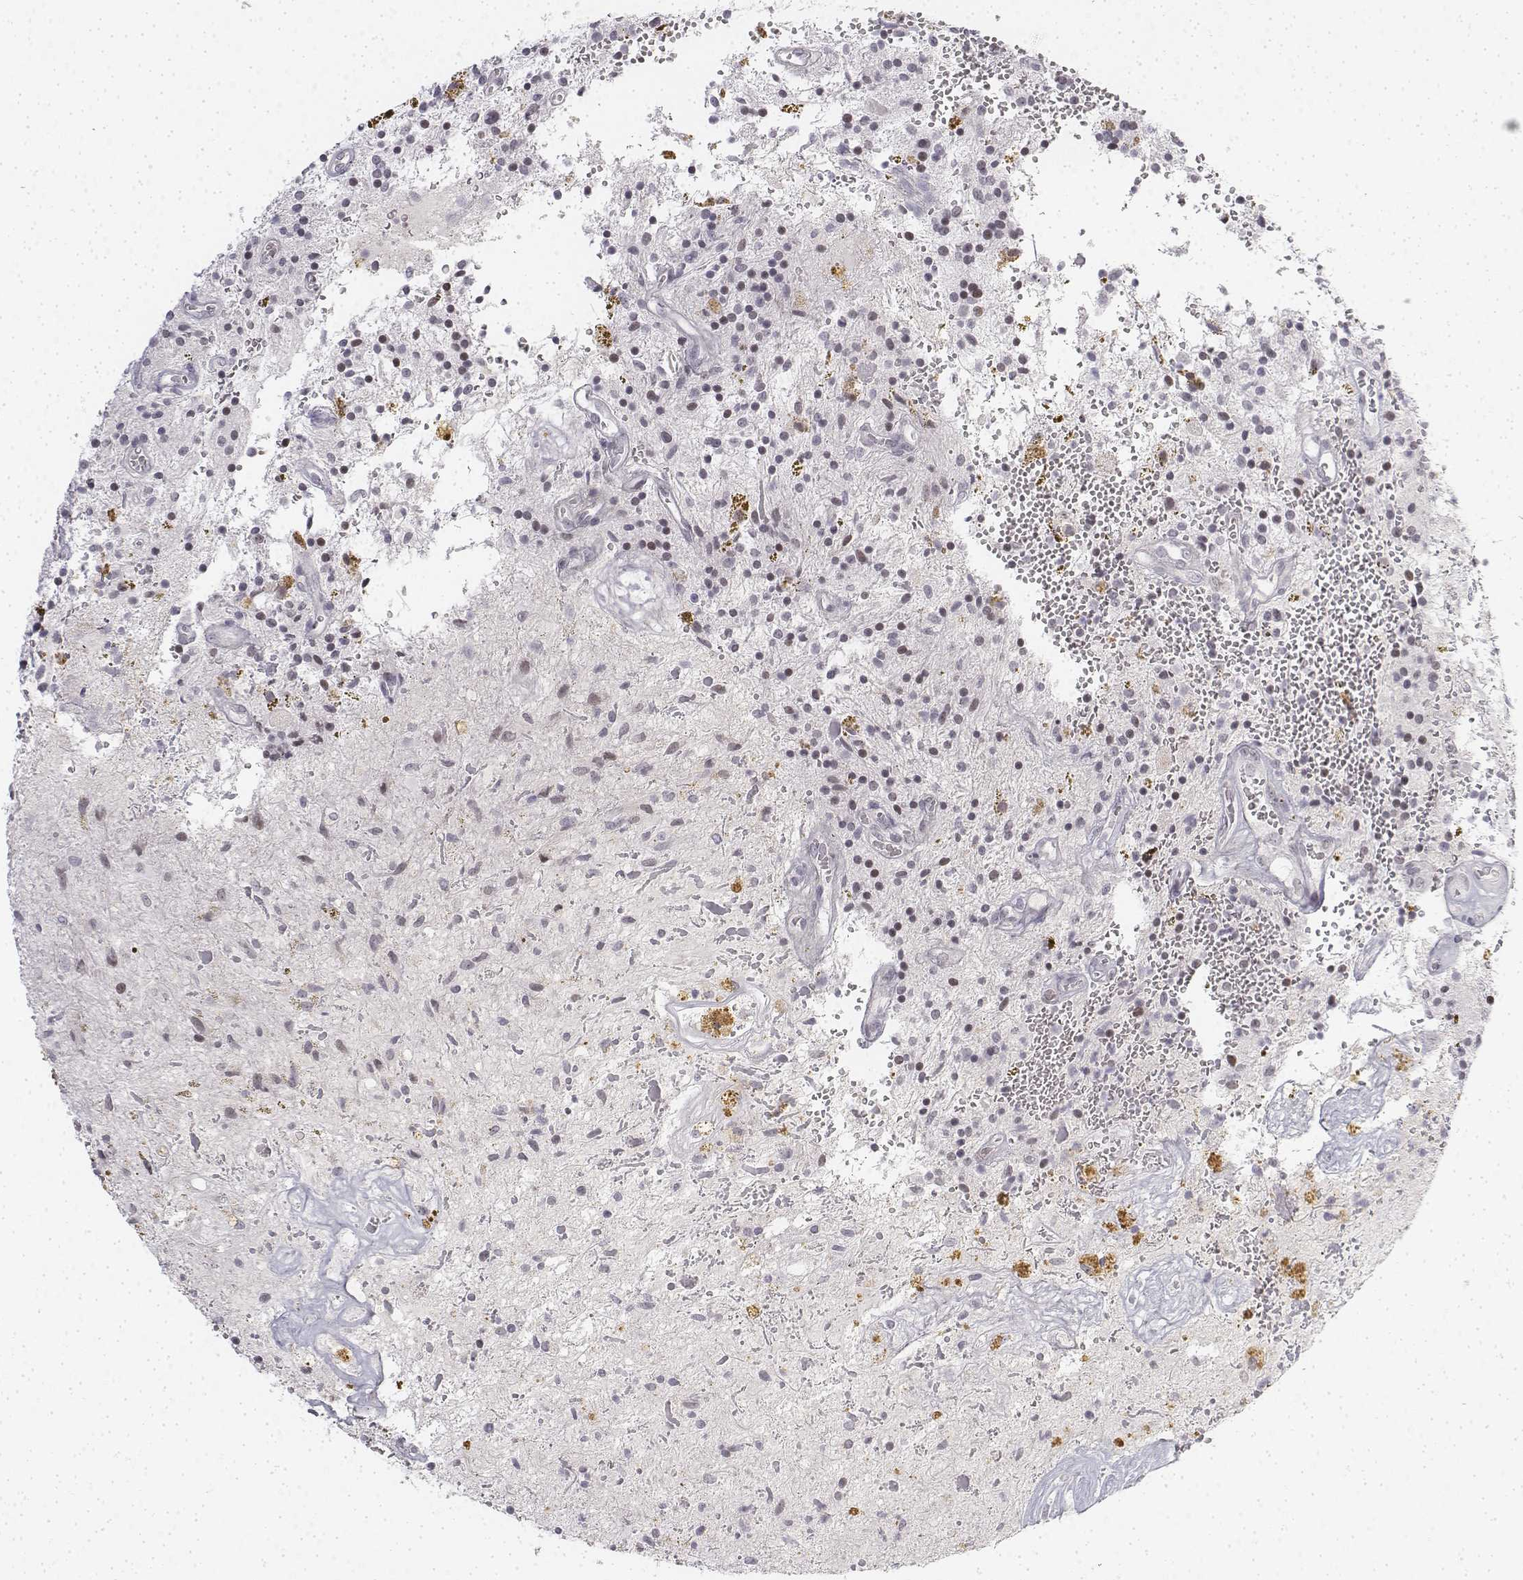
{"staining": {"intensity": "negative", "quantity": "none", "location": "none"}, "tissue": "glioma", "cell_type": "Tumor cells", "image_type": "cancer", "snomed": [{"axis": "morphology", "description": "Glioma, malignant, Low grade"}, {"axis": "topography", "description": "Cerebellum"}], "caption": "Protein analysis of malignant low-grade glioma reveals no significant expression in tumor cells.", "gene": "KRT84", "patient": {"sex": "female", "age": 14}}